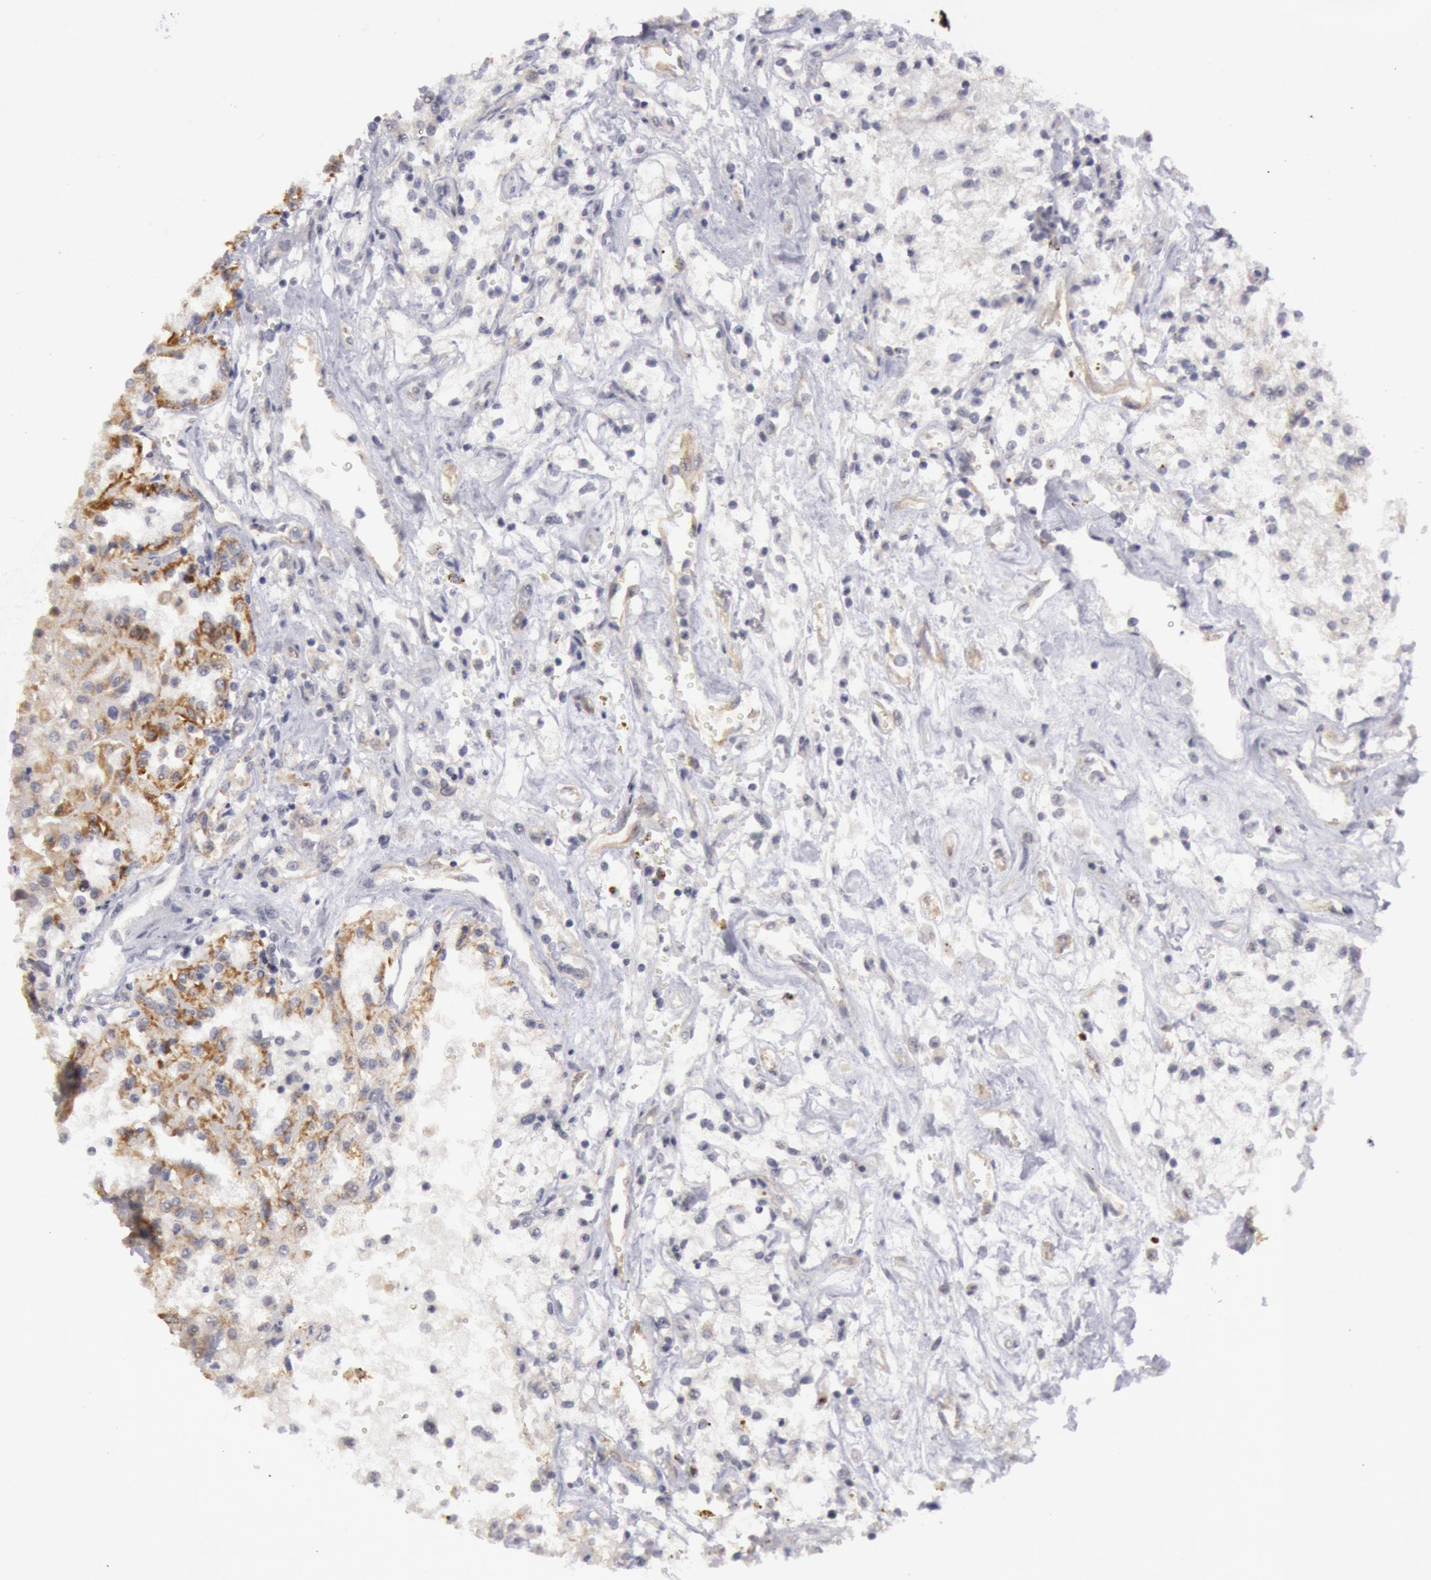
{"staining": {"intensity": "moderate", "quantity": "25%-75%", "location": "cytoplasmic/membranous"}, "tissue": "renal cancer", "cell_type": "Tumor cells", "image_type": "cancer", "snomed": [{"axis": "morphology", "description": "Adenocarcinoma, NOS"}, {"axis": "topography", "description": "Kidney"}], "caption": "Immunohistochemical staining of human adenocarcinoma (renal) shows moderate cytoplasmic/membranous protein expression in about 25%-75% of tumor cells.", "gene": "JOSD1", "patient": {"sex": "male", "age": 78}}